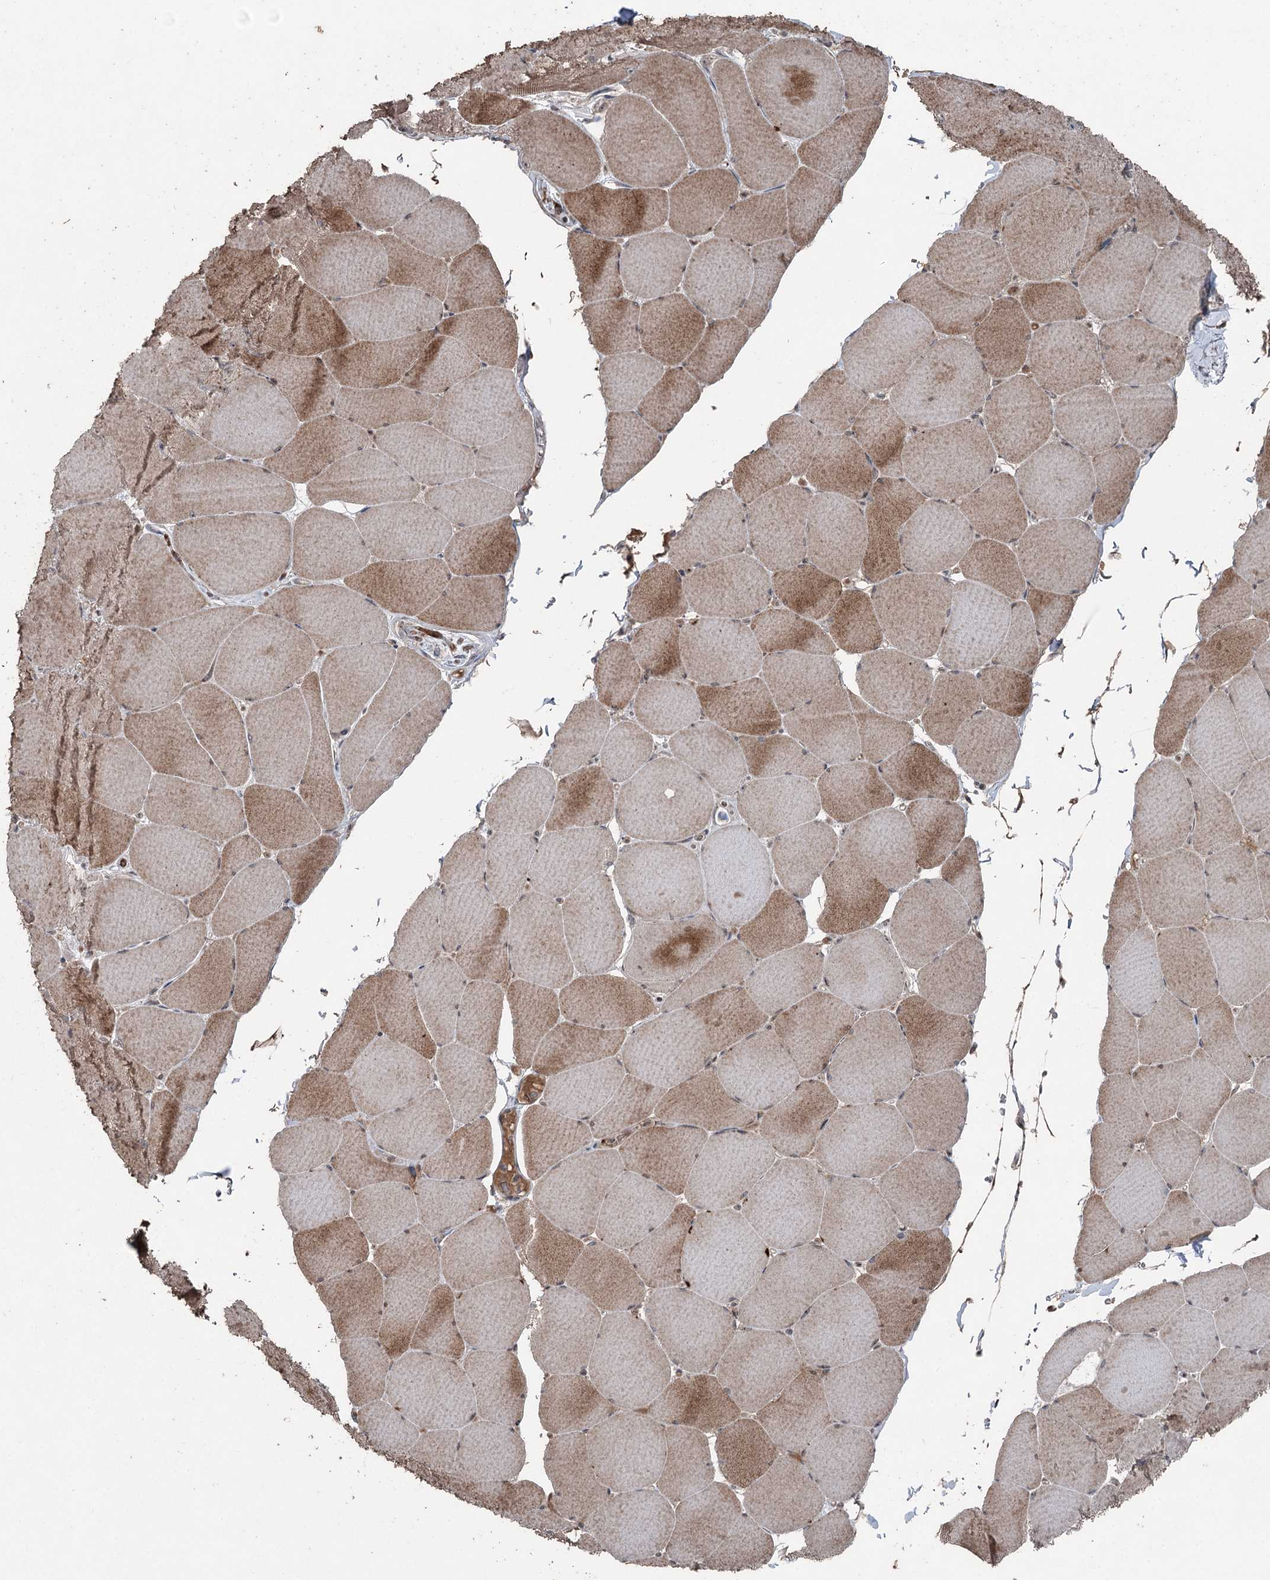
{"staining": {"intensity": "moderate", "quantity": ">75%", "location": "cytoplasmic/membranous"}, "tissue": "skeletal muscle", "cell_type": "Myocytes", "image_type": "normal", "snomed": [{"axis": "morphology", "description": "Normal tissue, NOS"}, {"axis": "topography", "description": "Skeletal muscle"}, {"axis": "topography", "description": "Head-Neck"}], "caption": "Skeletal muscle stained with DAB immunohistochemistry (IHC) shows medium levels of moderate cytoplasmic/membranous expression in approximately >75% of myocytes. The protein of interest is stained brown, and the nuclei are stained in blue (DAB IHC with brightfield microscopy, high magnification).", "gene": "MAPK8IP2", "patient": {"sex": "male", "age": 66}}